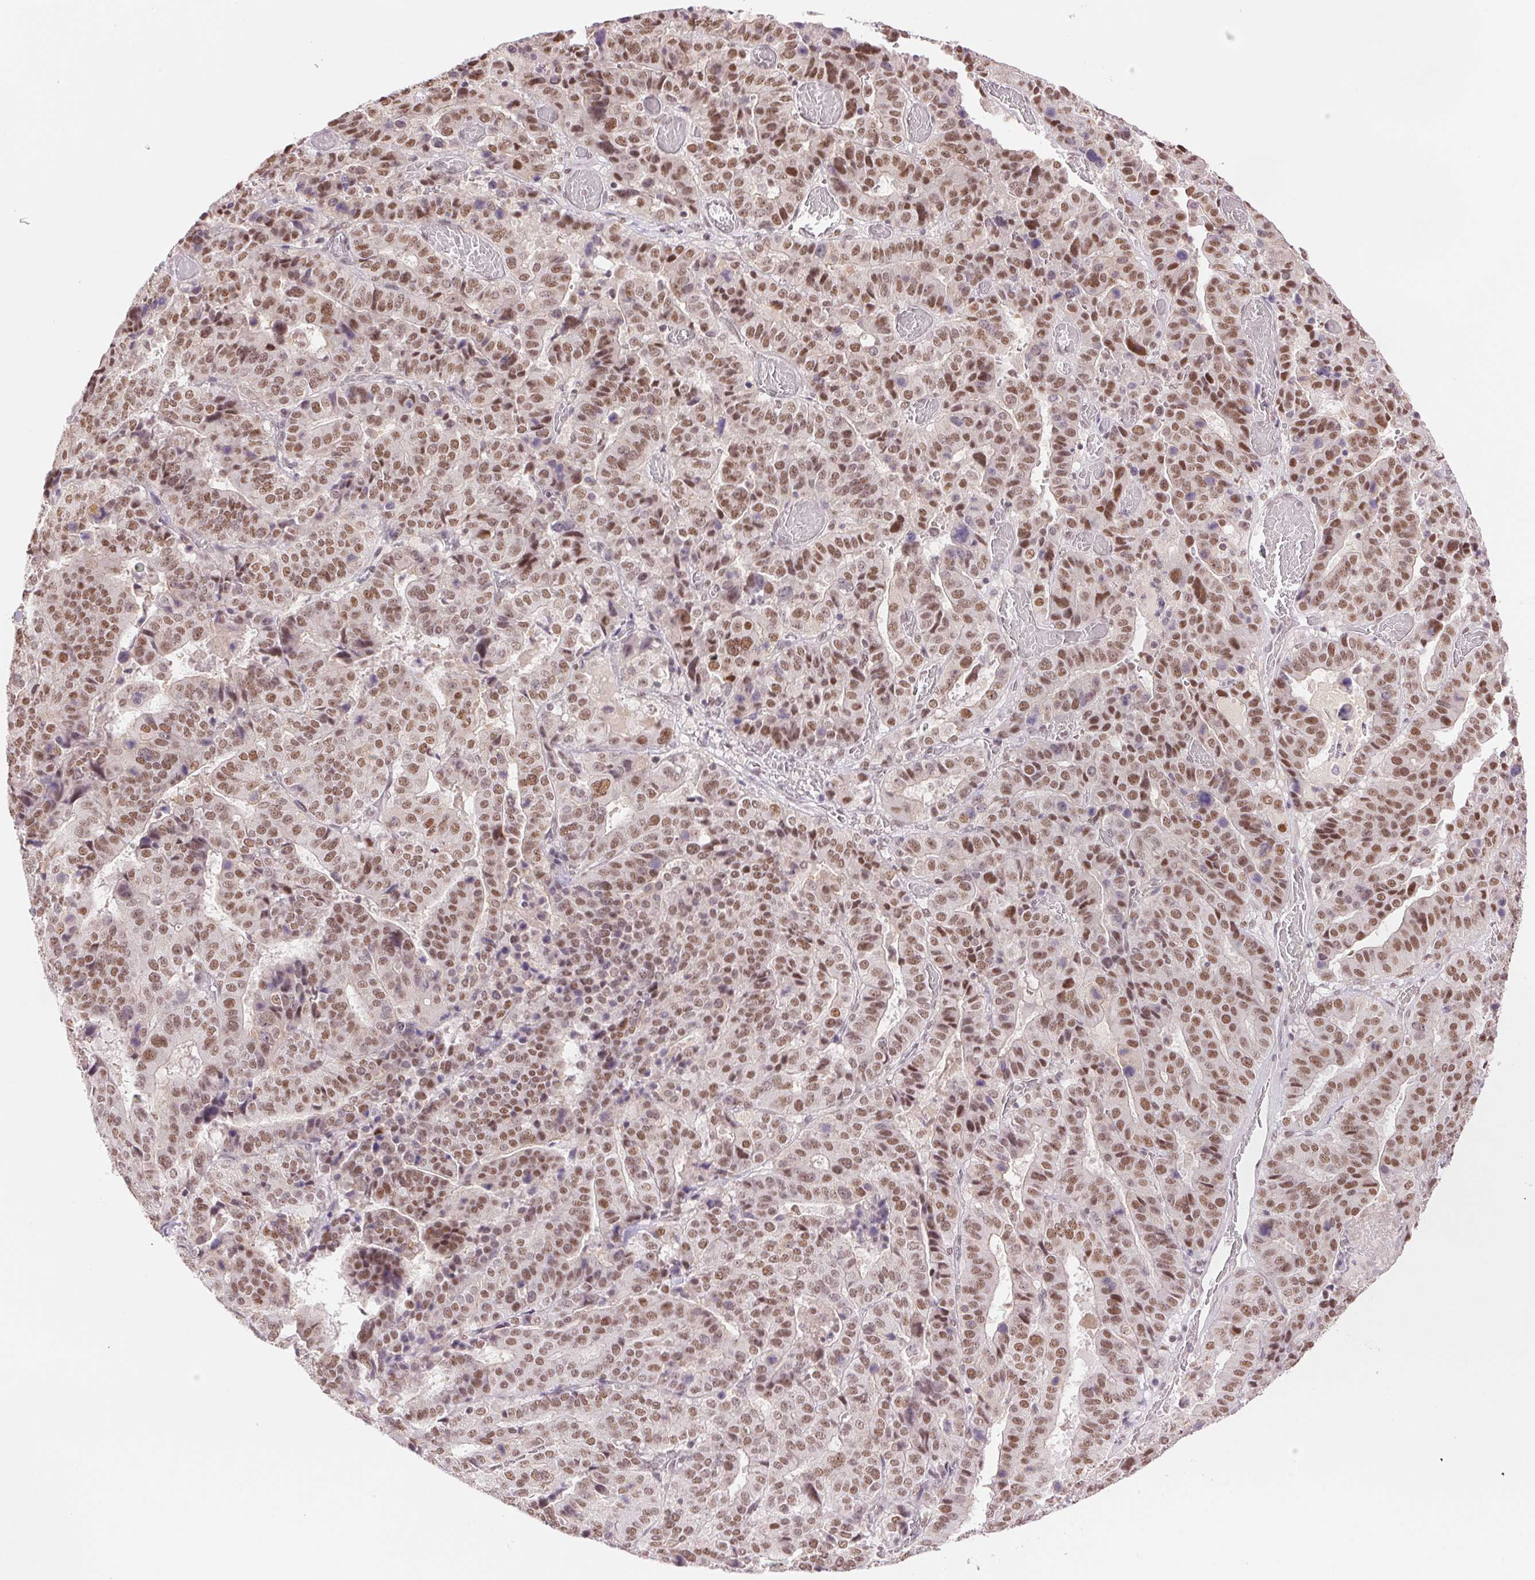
{"staining": {"intensity": "moderate", "quantity": ">75%", "location": "nuclear"}, "tissue": "stomach cancer", "cell_type": "Tumor cells", "image_type": "cancer", "snomed": [{"axis": "morphology", "description": "Adenocarcinoma, NOS"}, {"axis": "topography", "description": "Stomach"}], "caption": "Stomach adenocarcinoma was stained to show a protein in brown. There is medium levels of moderate nuclear staining in approximately >75% of tumor cells. Nuclei are stained in blue.", "gene": "RPRD1B", "patient": {"sex": "male", "age": 48}}